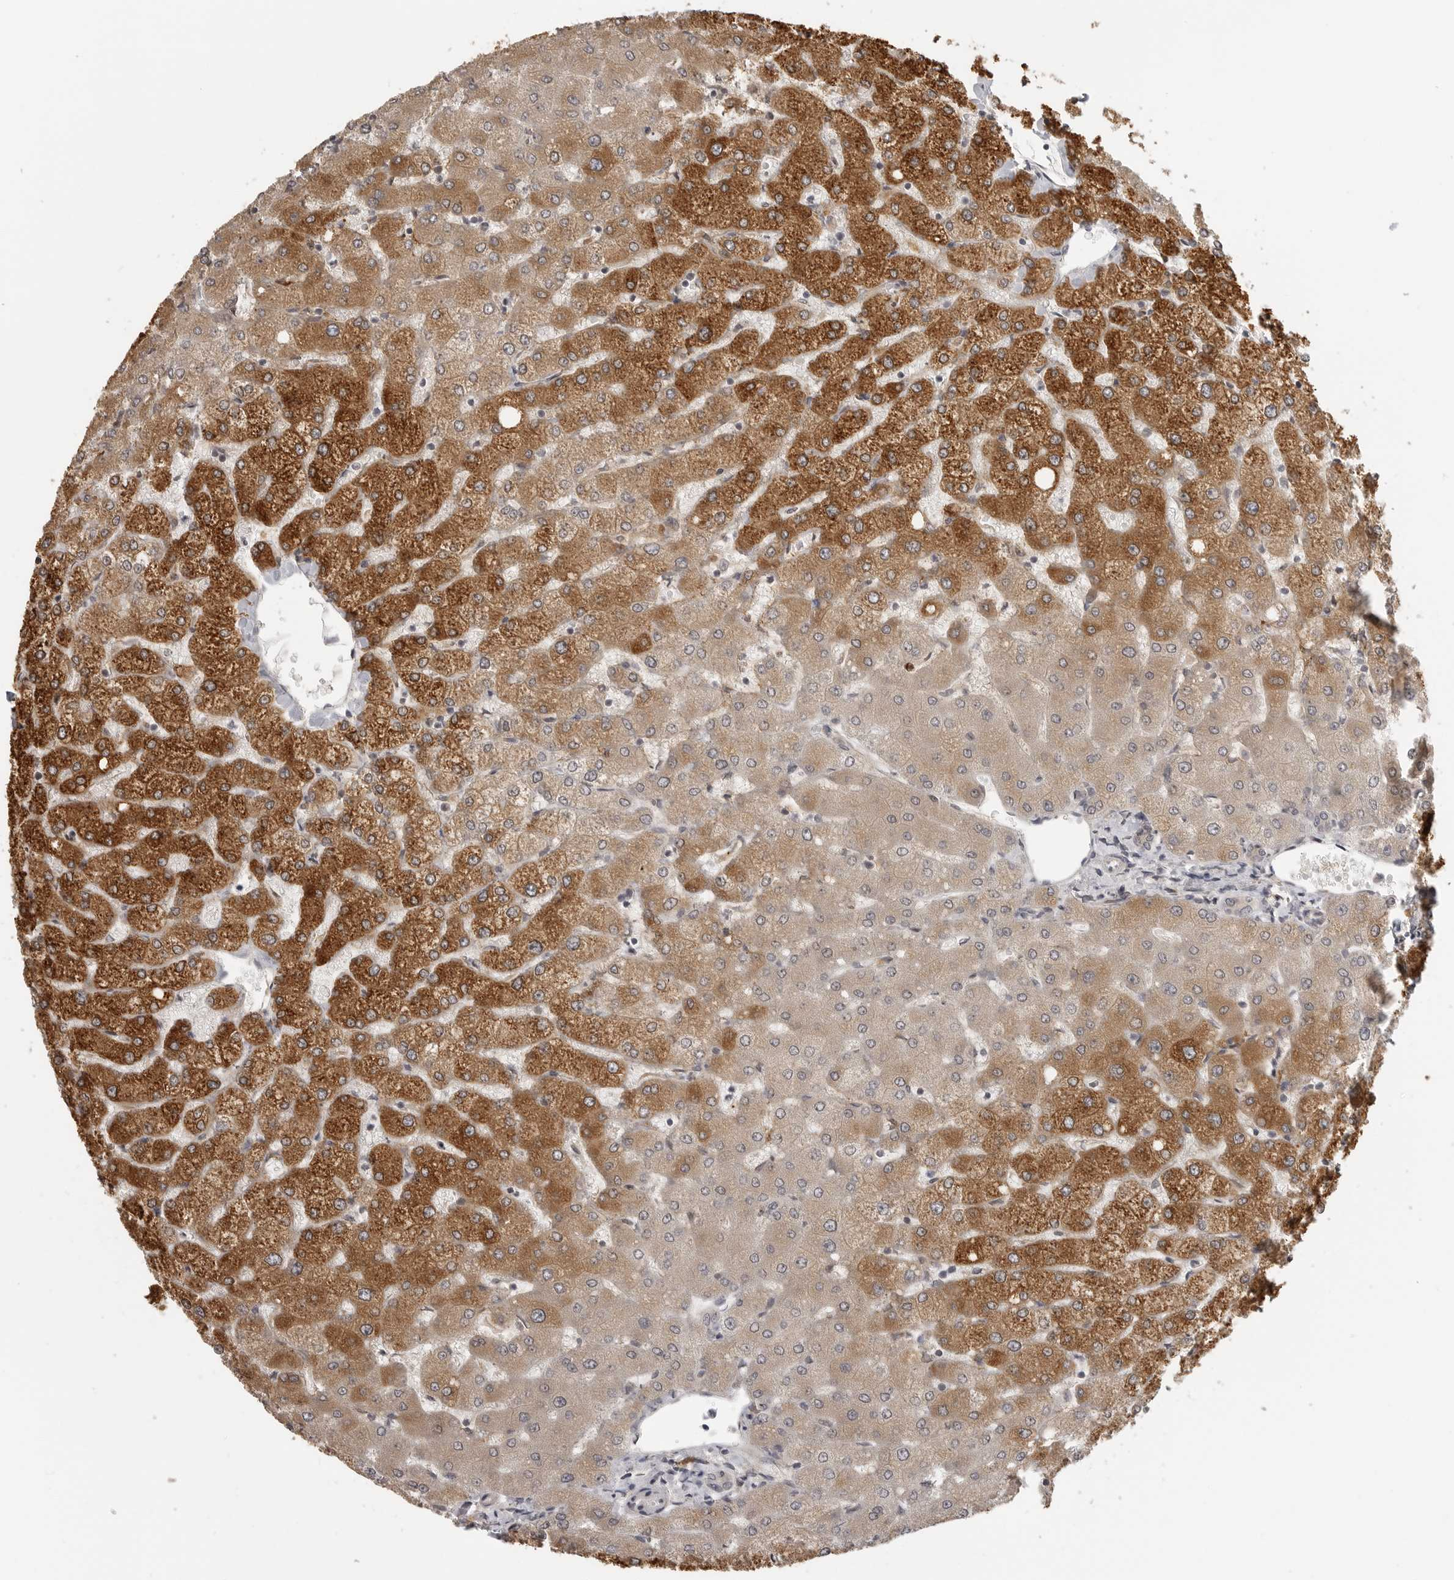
{"staining": {"intensity": "weak", "quantity": "25%-75%", "location": "cytoplasmic/membranous"}, "tissue": "liver", "cell_type": "Cholangiocytes", "image_type": "normal", "snomed": [{"axis": "morphology", "description": "Normal tissue, NOS"}, {"axis": "topography", "description": "Liver"}], "caption": "An immunohistochemistry micrograph of unremarkable tissue is shown. Protein staining in brown highlights weak cytoplasmic/membranous positivity in liver within cholangiocytes.", "gene": "IDO1", "patient": {"sex": "female", "age": 54}}